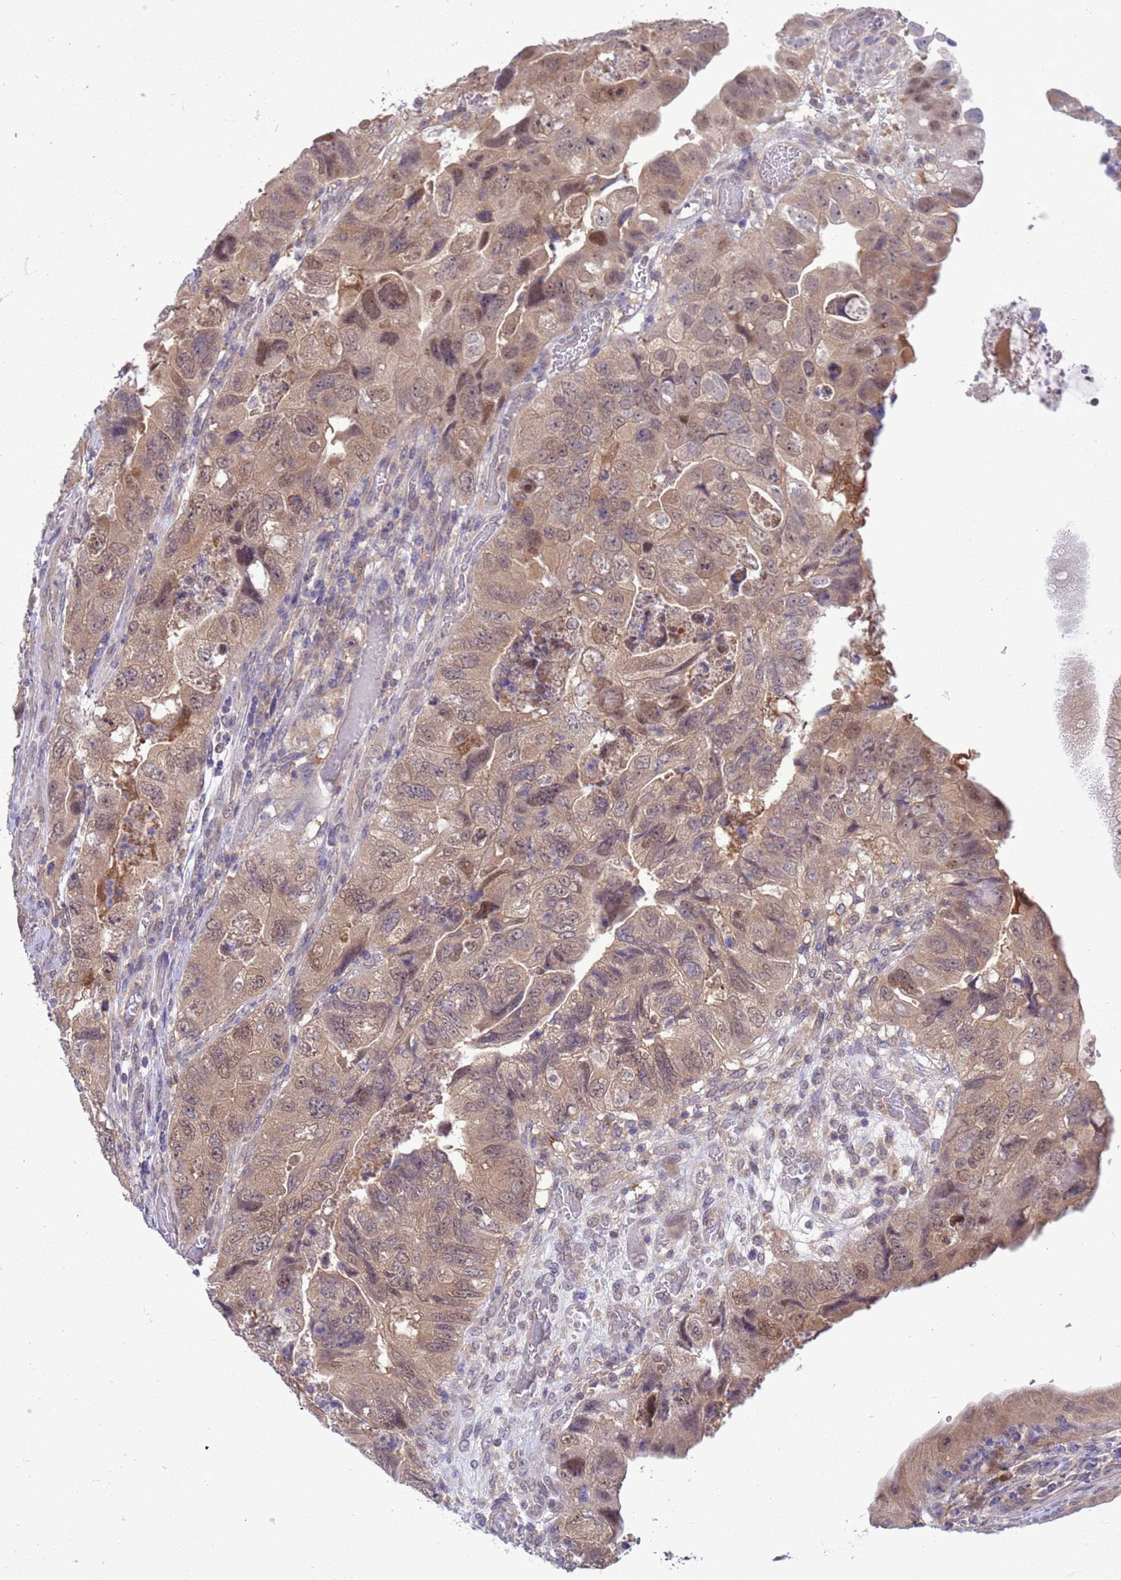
{"staining": {"intensity": "weak", "quantity": "25%-75%", "location": "cytoplasmic/membranous,nuclear"}, "tissue": "colorectal cancer", "cell_type": "Tumor cells", "image_type": "cancer", "snomed": [{"axis": "morphology", "description": "Adenocarcinoma, NOS"}, {"axis": "topography", "description": "Rectum"}], "caption": "IHC micrograph of human colorectal cancer stained for a protein (brown), which shows low levels of weak cytoplasmic/membranous and nuclear staining in approximately 25%-75% of tumor cells.", "gene": "ZNF461", "patient": {"sex": "male", "age": 63}}